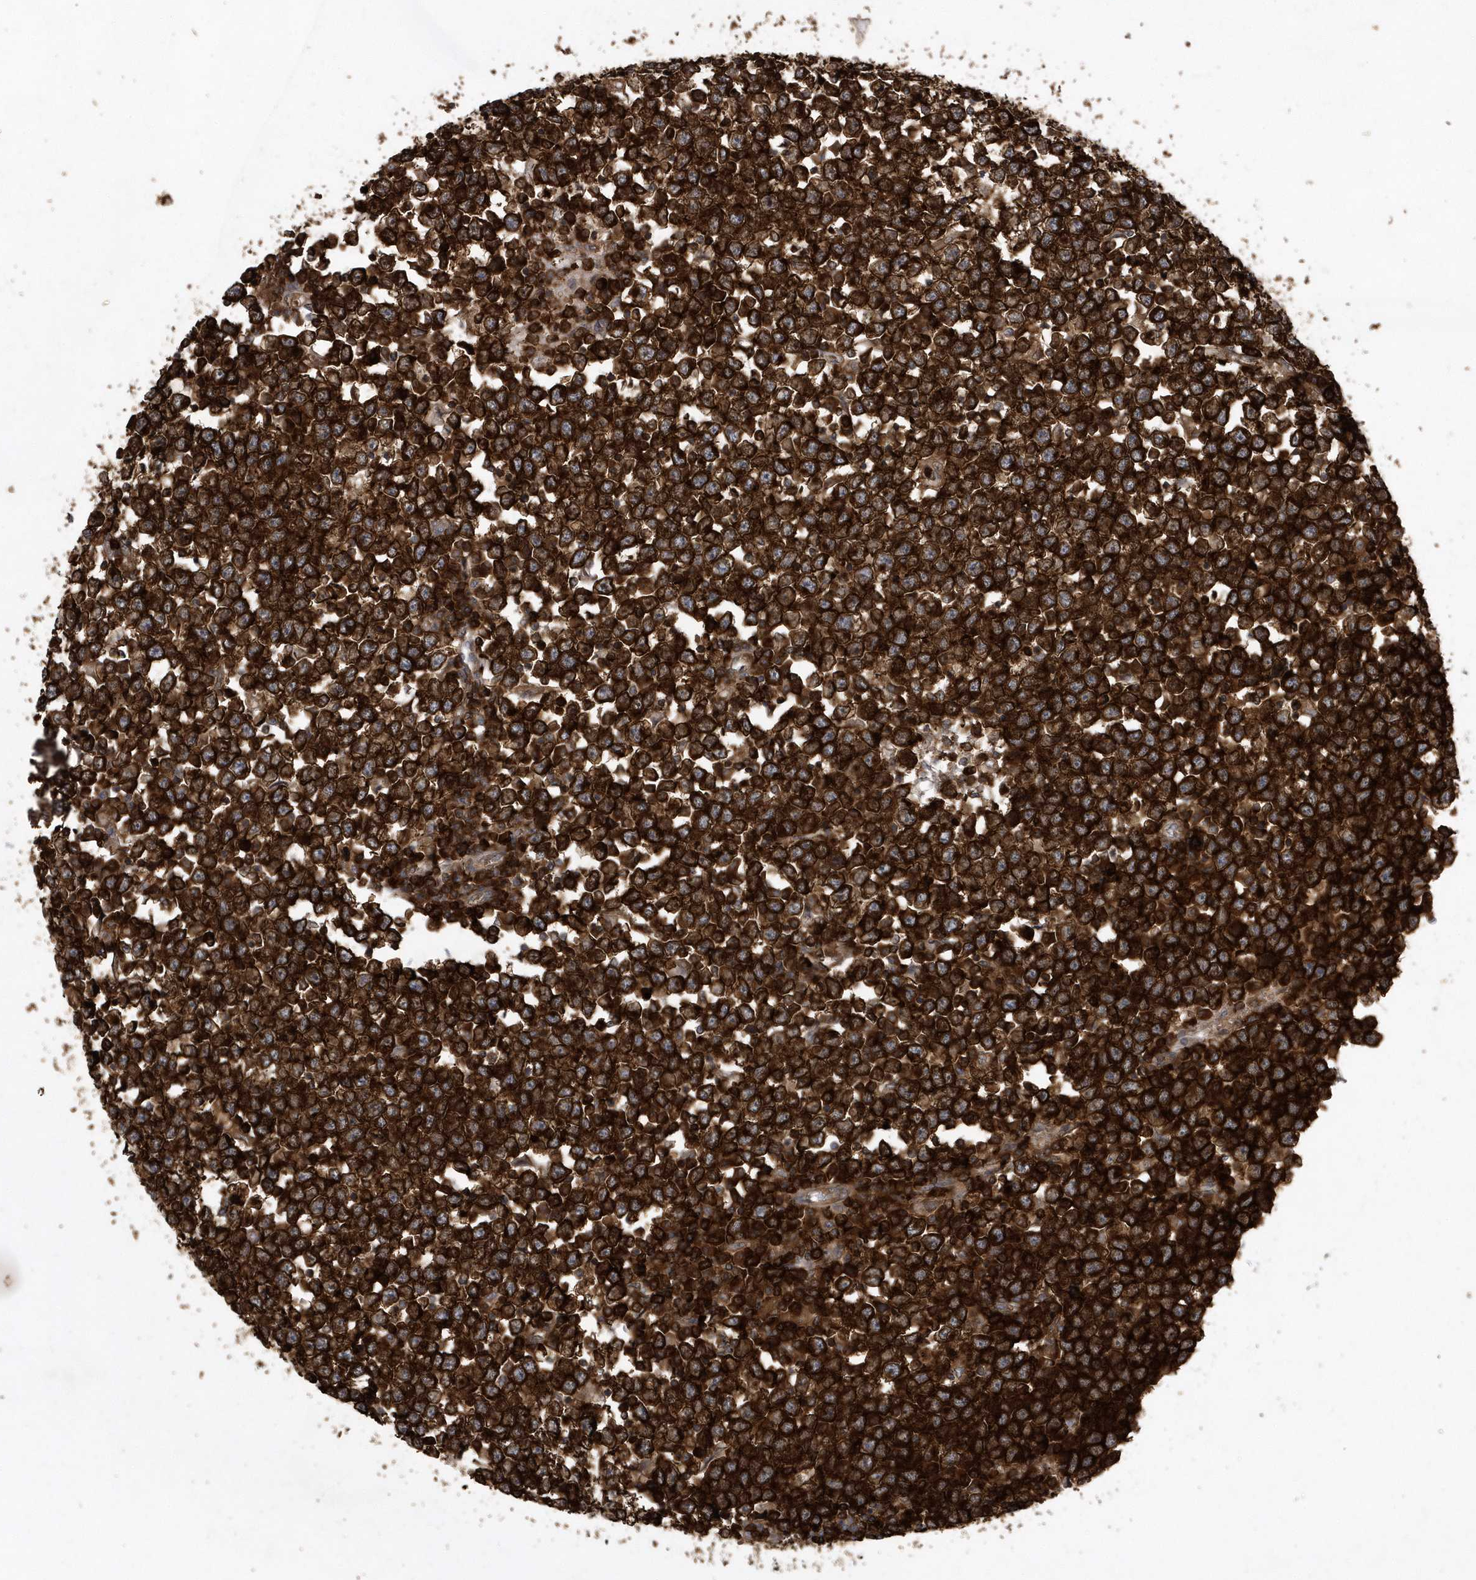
{"staining": {"intensity": "strong", "quantity": ">75%", "location": "cytoplasmic/membranous"}, "tissue": "testis cancer", "cell_type": "Tumor cells", "image_type": "cancer", "snomed": [{"axis": "morphology", "description": "Seminoma, NOS"}, {"axis": "topography", "description": "Testis"}], "caption": "Protein analysis of testis cancer tissue shows strong cytoplasmic/membranous expression in approximately >75% of tumor cells.", "gene": "PAICS", "patient": {"sex": "male", "age": 65}}